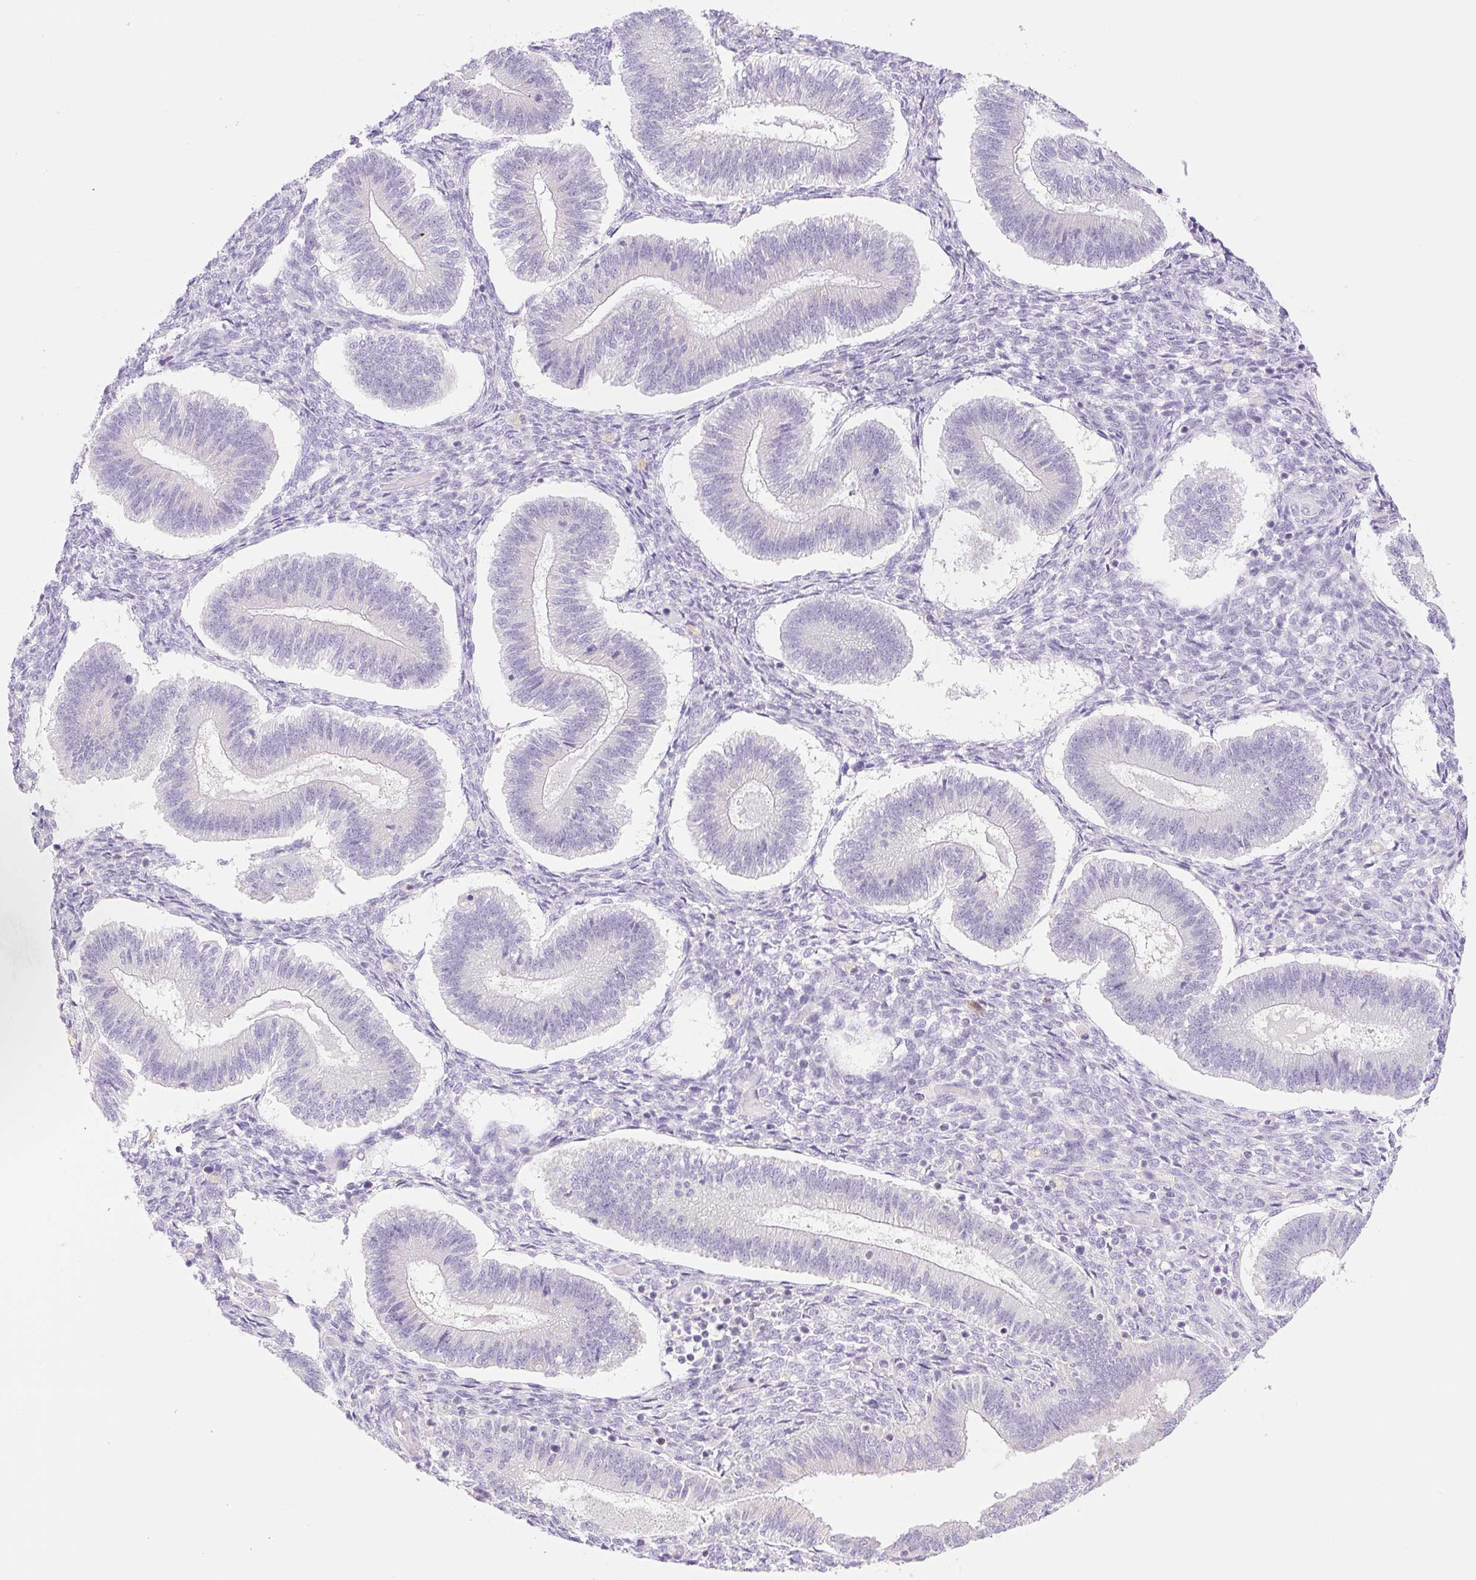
{"staining": {"intensity": "negative", "quantity": "none", "location": "none"}, "tissue": "endometrium", "cell_type": "Cells in endometrial stroma", "image_type": "normal", "snomed": [{"axis": "morphology", "description": "Normal tissue, NOS"}, {"axis": "topography", "description": "Endometrium"}], "caption": "Immunohistochemistry of benign endometrium exhibits no positivity in cells in endometrial stroma. (Brightfield microscopy of DAB (3,3'-diaminobenzidine) immunohistochemistry at high magnification).", "gene": "FOCAD", "patient": {"sex": "female", "age": 25}}